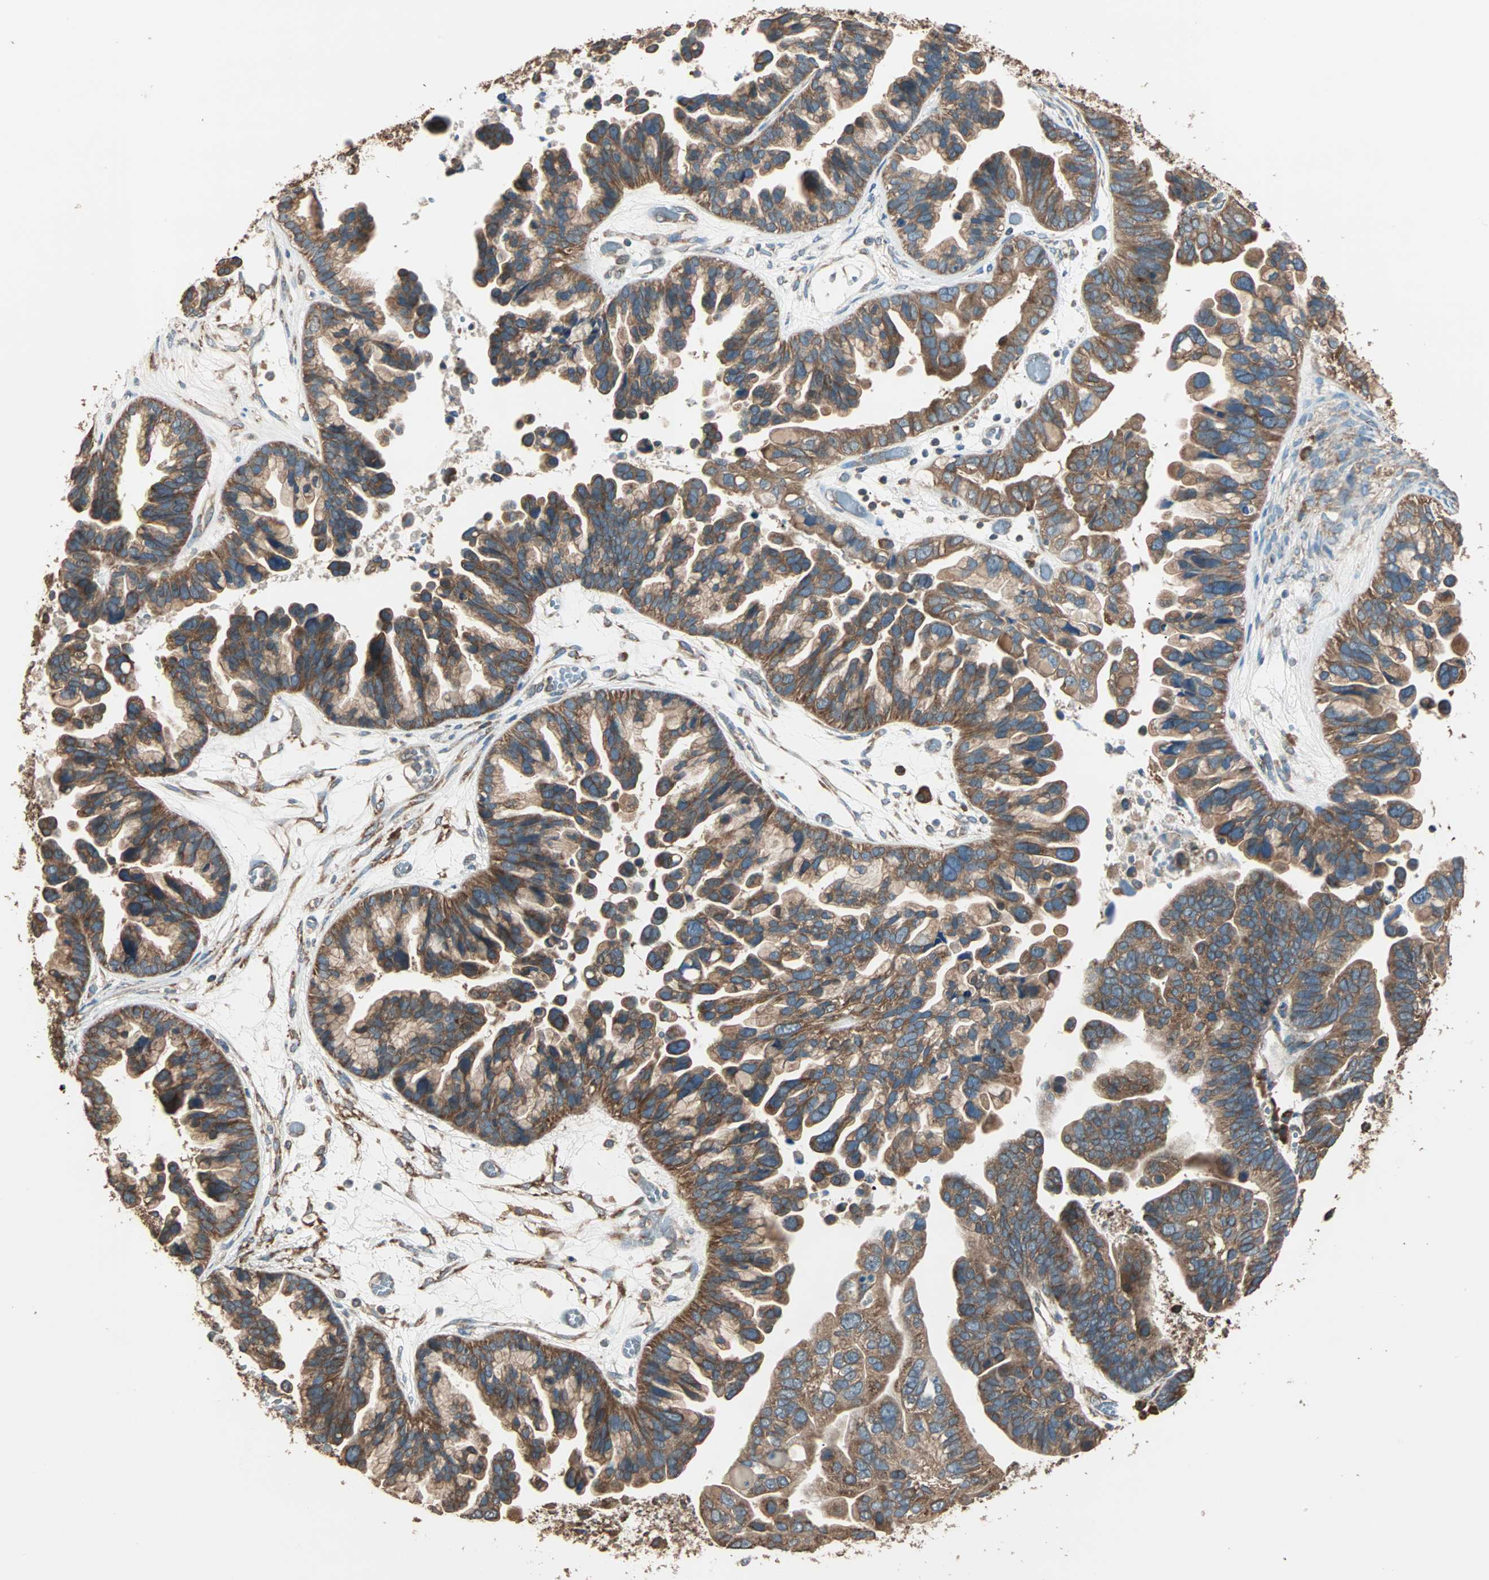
{"staining": {"intensity": "moderate", "quantity": ">75%", "location": "cytoplasmic/membranous"}, "tissue": "ovarian cancer", "cell_type": "Tumor cells", "image_type": "cancer", "snomed": [{"axis": "morphology", "description": "Cystadenocarcinoma, serous, NOS"}, {"axis": "topography", "description": "Ovary"}], "caption": "Human ovarian serous cystadenocarcinoma stained for a protein (brown) demonstrates moderate cytoplasmic/membranous positive staining in about >75% of tumor cells.", "gene": "EIF4G2", "patient": {"sex": "female", "age": 56}}